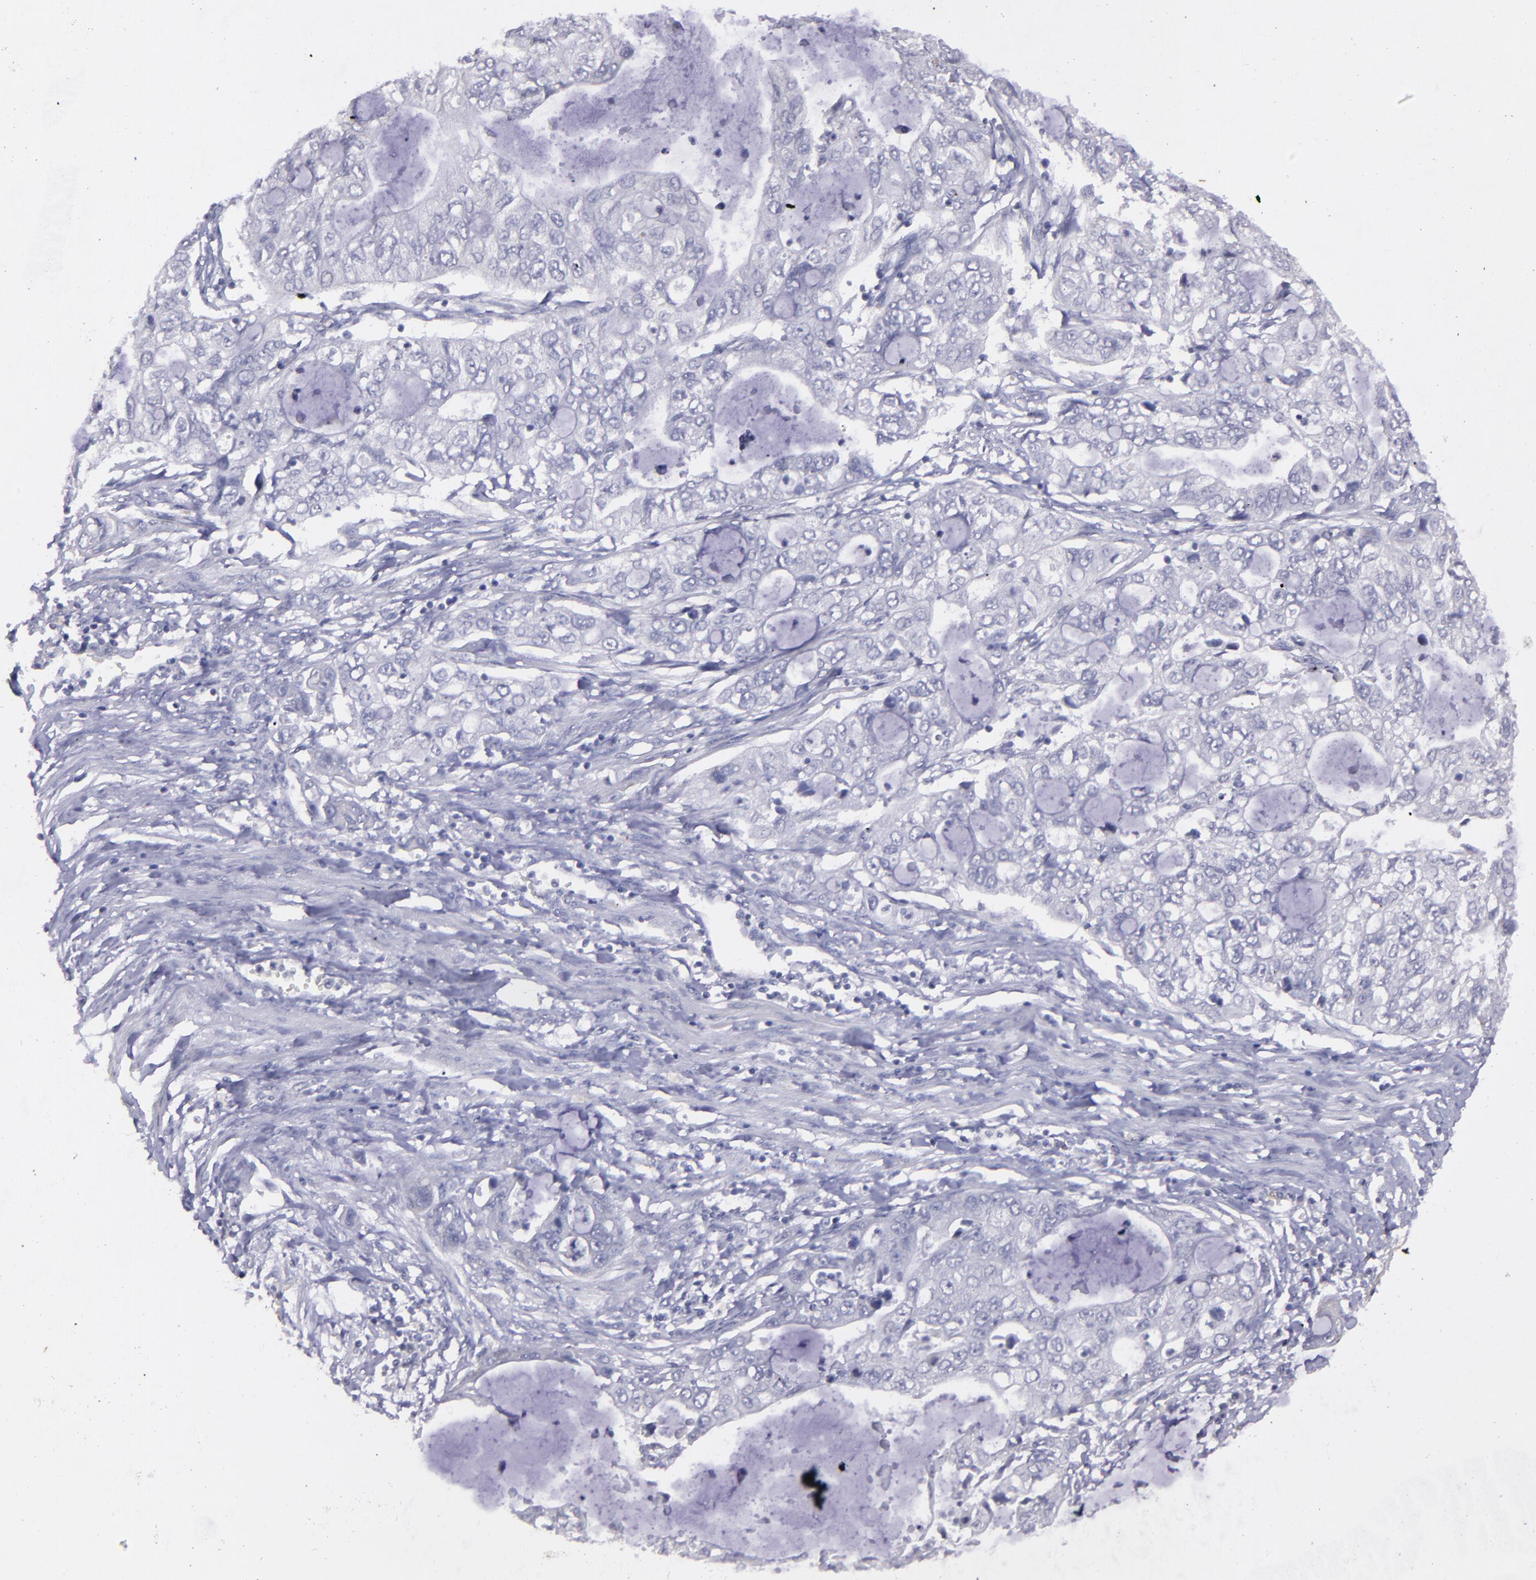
{"staining": {"intensity": "negative", "quantity": "none", "location": "none"}, "tissue": "stomach cancer", "cell_type": "Tumor cells", "image_type": "cancer", "snomed": [{"axis": "morphology", "description": "Adenocarcinoma, NOS"}, {"axis": "topography", "description": "Stomach, upper"}], "caption": "Immunohistochemistry photomicrograph of human adenocarcinoma (stomach) stained for a protein (brown), which reveals no positivity in tumor cells.", "gene": "MASP1", "patient": {"sex": "female", "age": 52}}